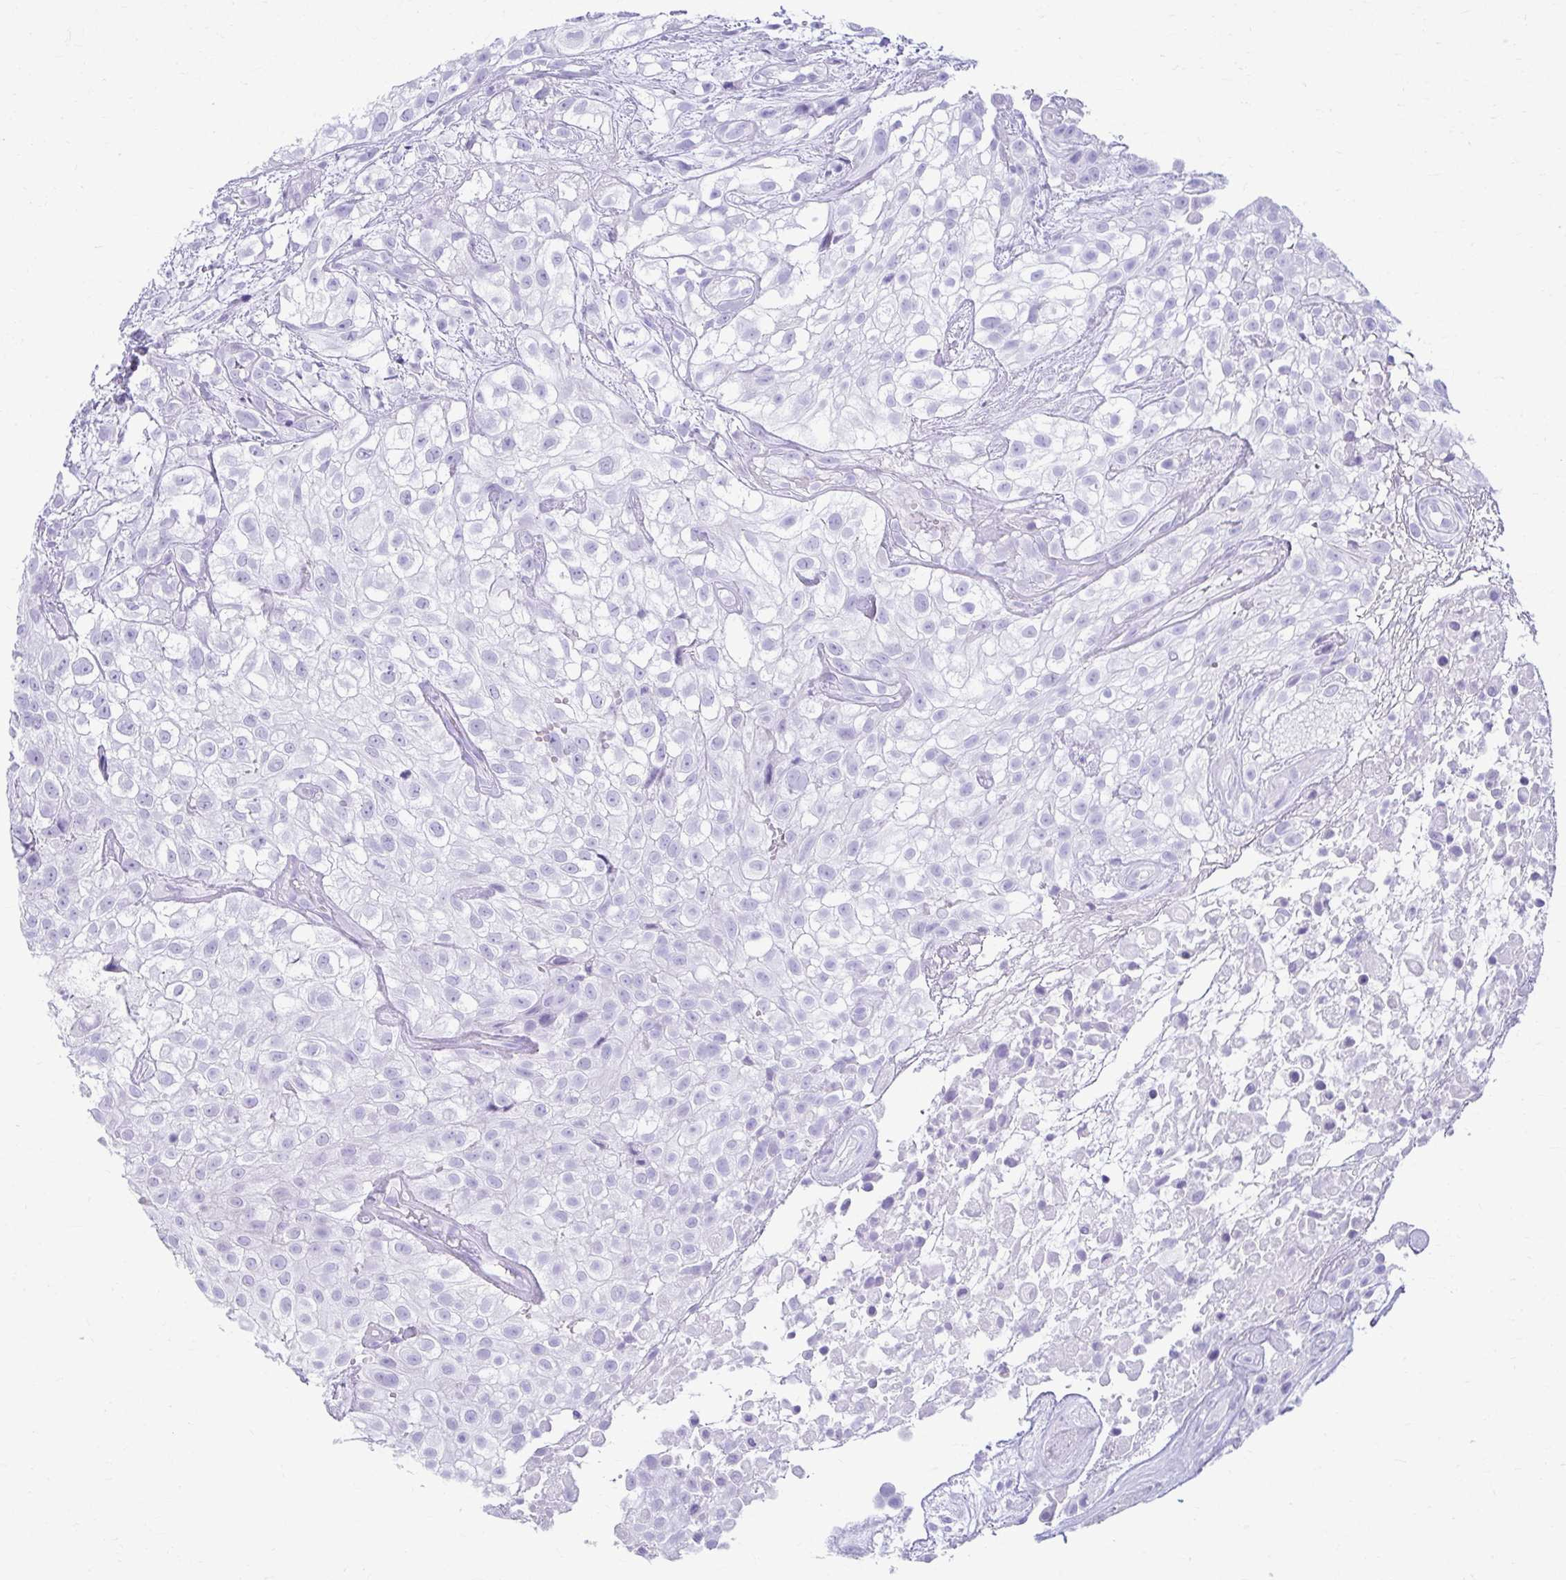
{"staining": {"intensity": "negative", "quantity": "none", "location": "none"}, "tissue": "urothelial cancer", "cell_type": "Tumor cells", "image_type": "cancer", "snomed": [{"axis": "morphology", "description": "Urothelial carcinoma, High grade"}, {"axis": "topography", "description": "Urinary bladder"}], "caption": "Micrograph shows no significant protein staining in tumor cells of urothelial carcinoma (high-grade). (DAB (3,3'-diaminobenzidine) immunohistochemistry (IHC), high magnification).", "gene": "ATP4B", "patient": {"sex": "male", "age": 56}}